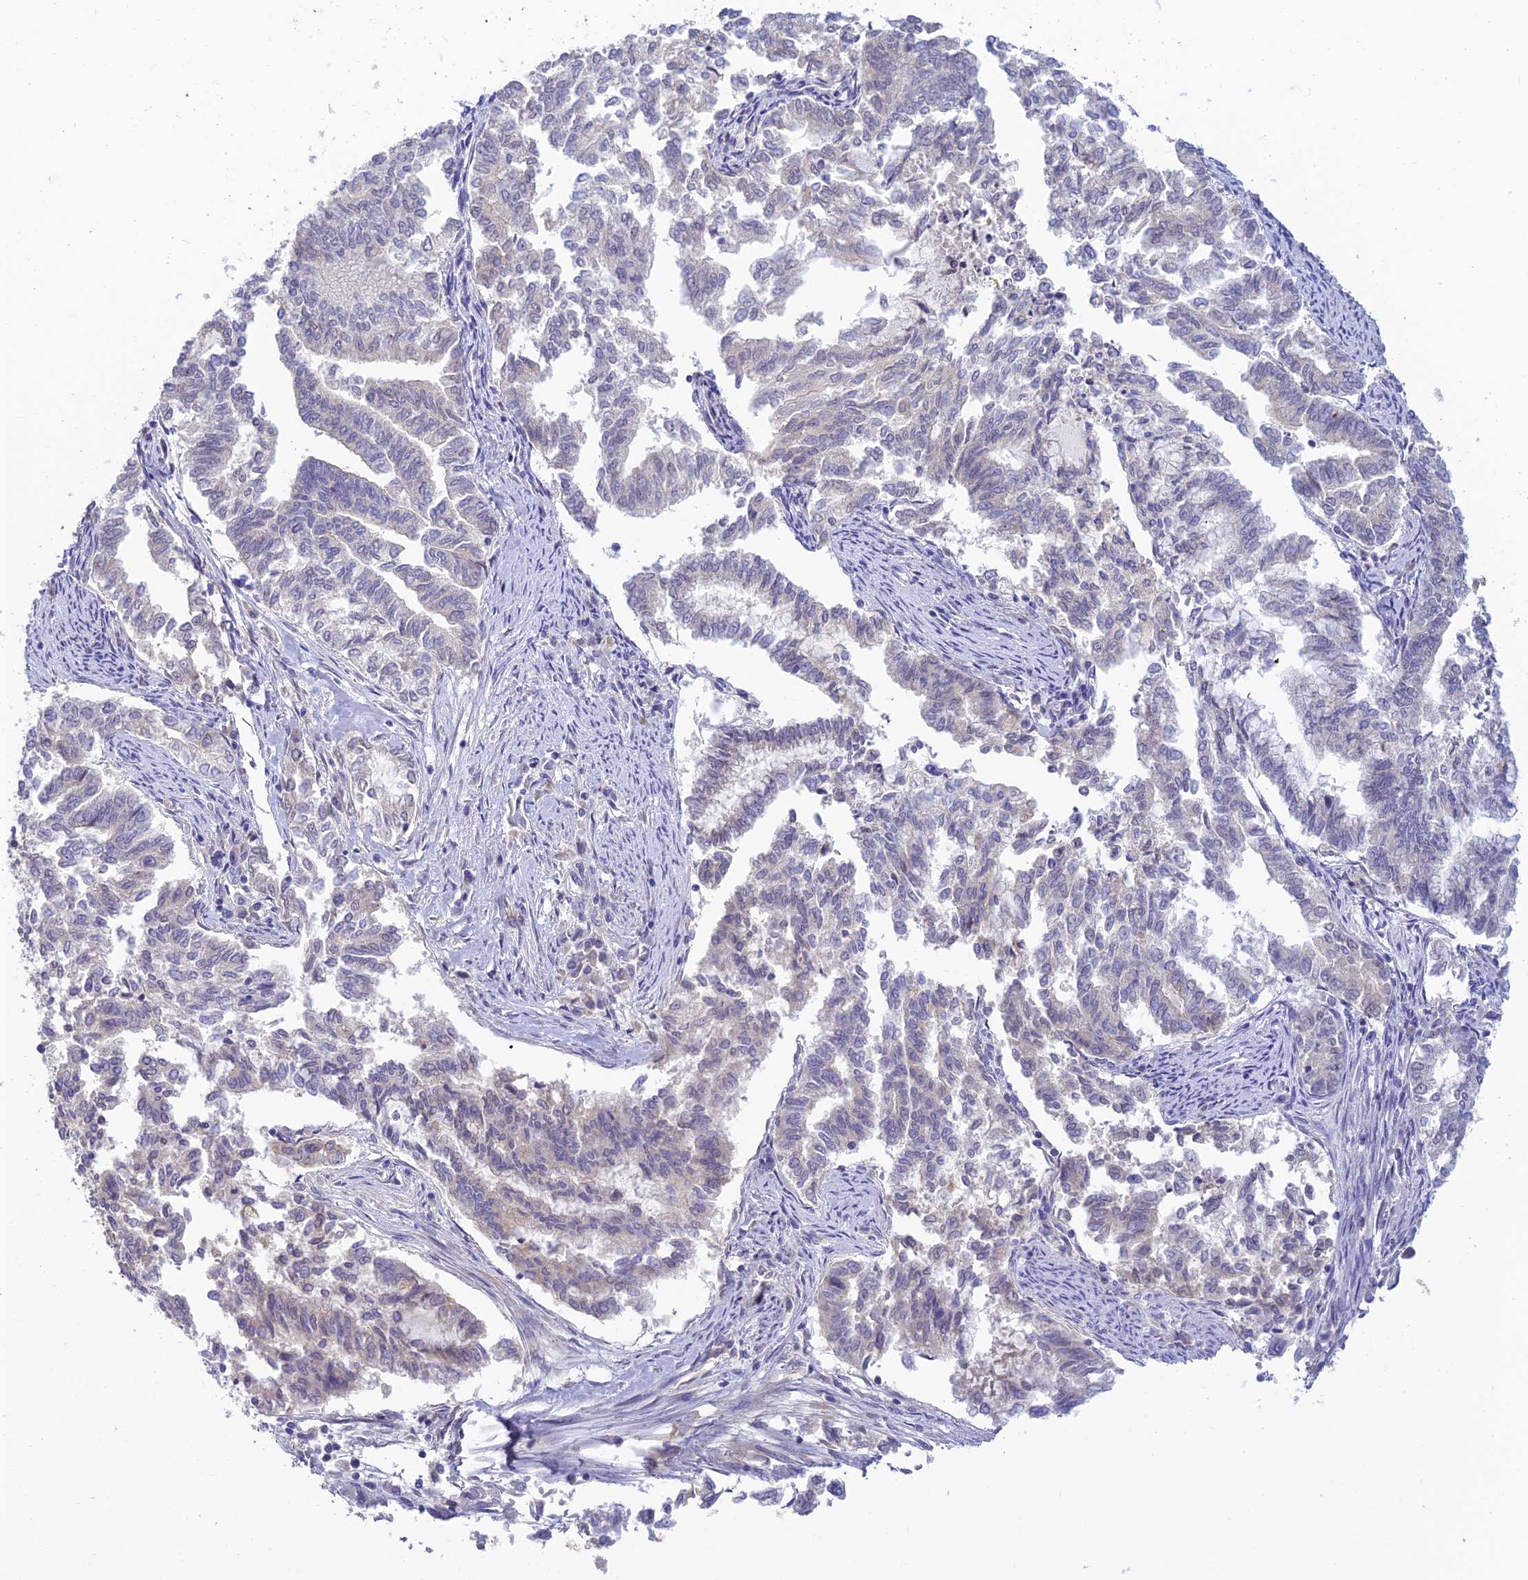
{"staining": {"intensity": "negative", "quantity": "none", "location": "none"}, "tissue": "endometrial cancer", "cell_type": "Tumor cells", "image_type": "cancer", "snomed": [{"axis": "morphology", "description": "Adenocarcinoma, NOS"}, {"axis": "topography", "description": "Endometrium"}], "caption": "High power microscopy histopathology image of an immunohistochemistry (IHC) image of endometrial adenocarcinoma, revealing no significant positivity in tumor cells. The staining was performed using DAB to visualize the protein expression in brown, while the nuclei were stained in blue with hematoxylin (Magnification: 20x).", "gene": "INTS13", "patient": {"sex": "female", "age": 79}}